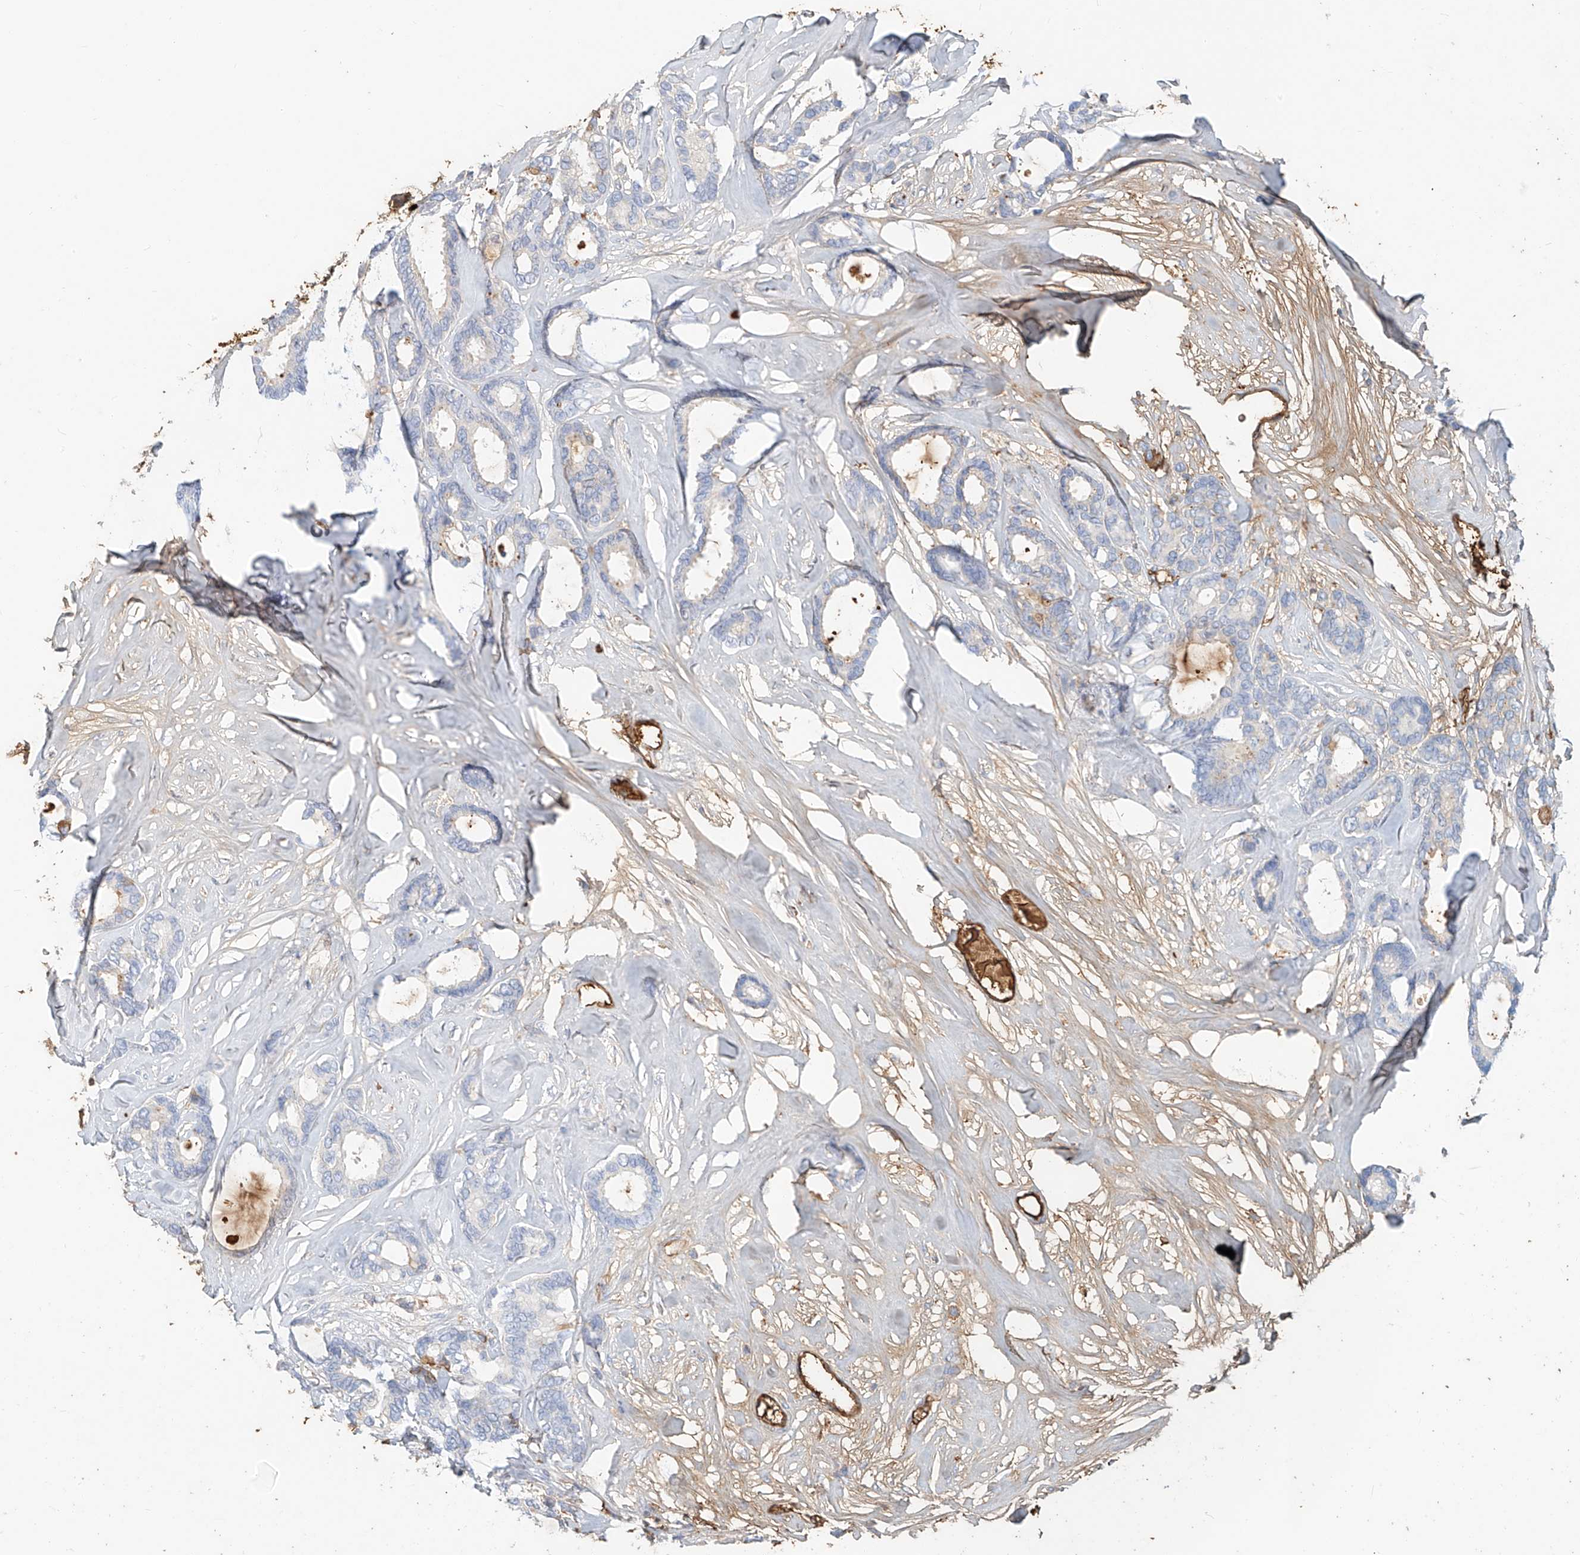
{"staining": {"intensity": "negative", "quantity": "none", "location": "none"}, "tissue": "breast cancer", "cell_type": "Tumor cells", "image_type": "cancer", "snomed": [{"axis": "morphology", "description": "Duct carcinoma"}, {"axis": "topography", "description": "Breast"}], "caption": "Immunohistochemical staining of human infiltrating ductal carcinoma (breast) shows no significant positivity in tumor cells.", "gene": "ZFP30", "patient": {"sex": "female", "age": 87}}